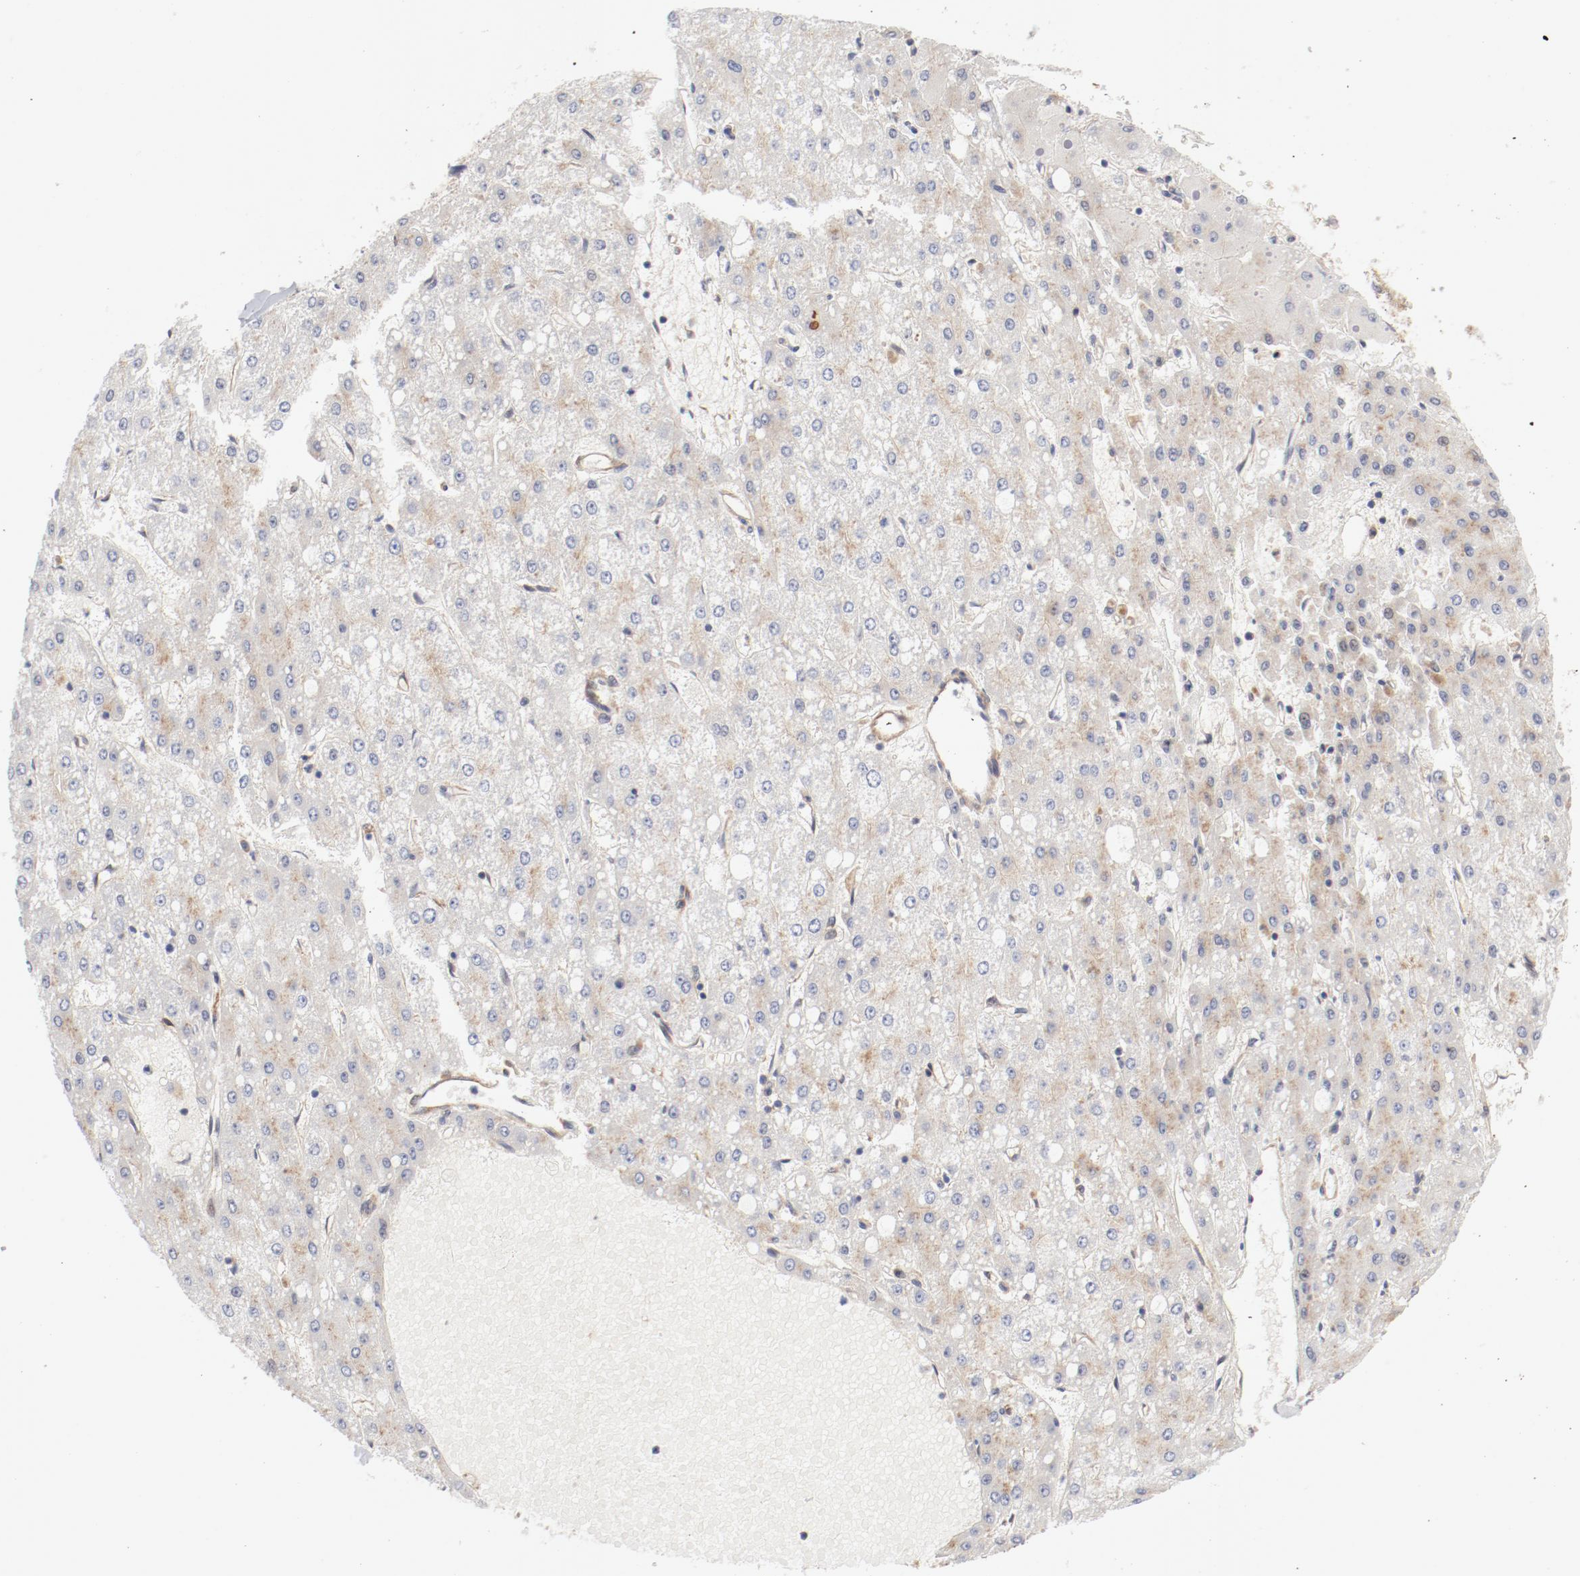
{"staining": {"intensity": "weak", "quantity": "25%-75%", "location": "cytoplasmic/membranous"}, "tissue": "liver cancer", "cell_type": "Tumor cells", "image_type": "cancer", "snomed": [{"axis": "morphology", "description": "Carcinoma, Hepatocellular, NOS"}, {"axis": "topography", "description": "Liver"}], "caption": "Immunohistochemistry (DAB (3,3'-diaminobenzidine)) staining of human hepatocellular carcinoma (liver) shows weak cytoplasmic/membranous protein positivity in approximately 25%-75% of tumor cells.", "gene": "AP2A1", "patient": {"sex": "female", "age": 52}}